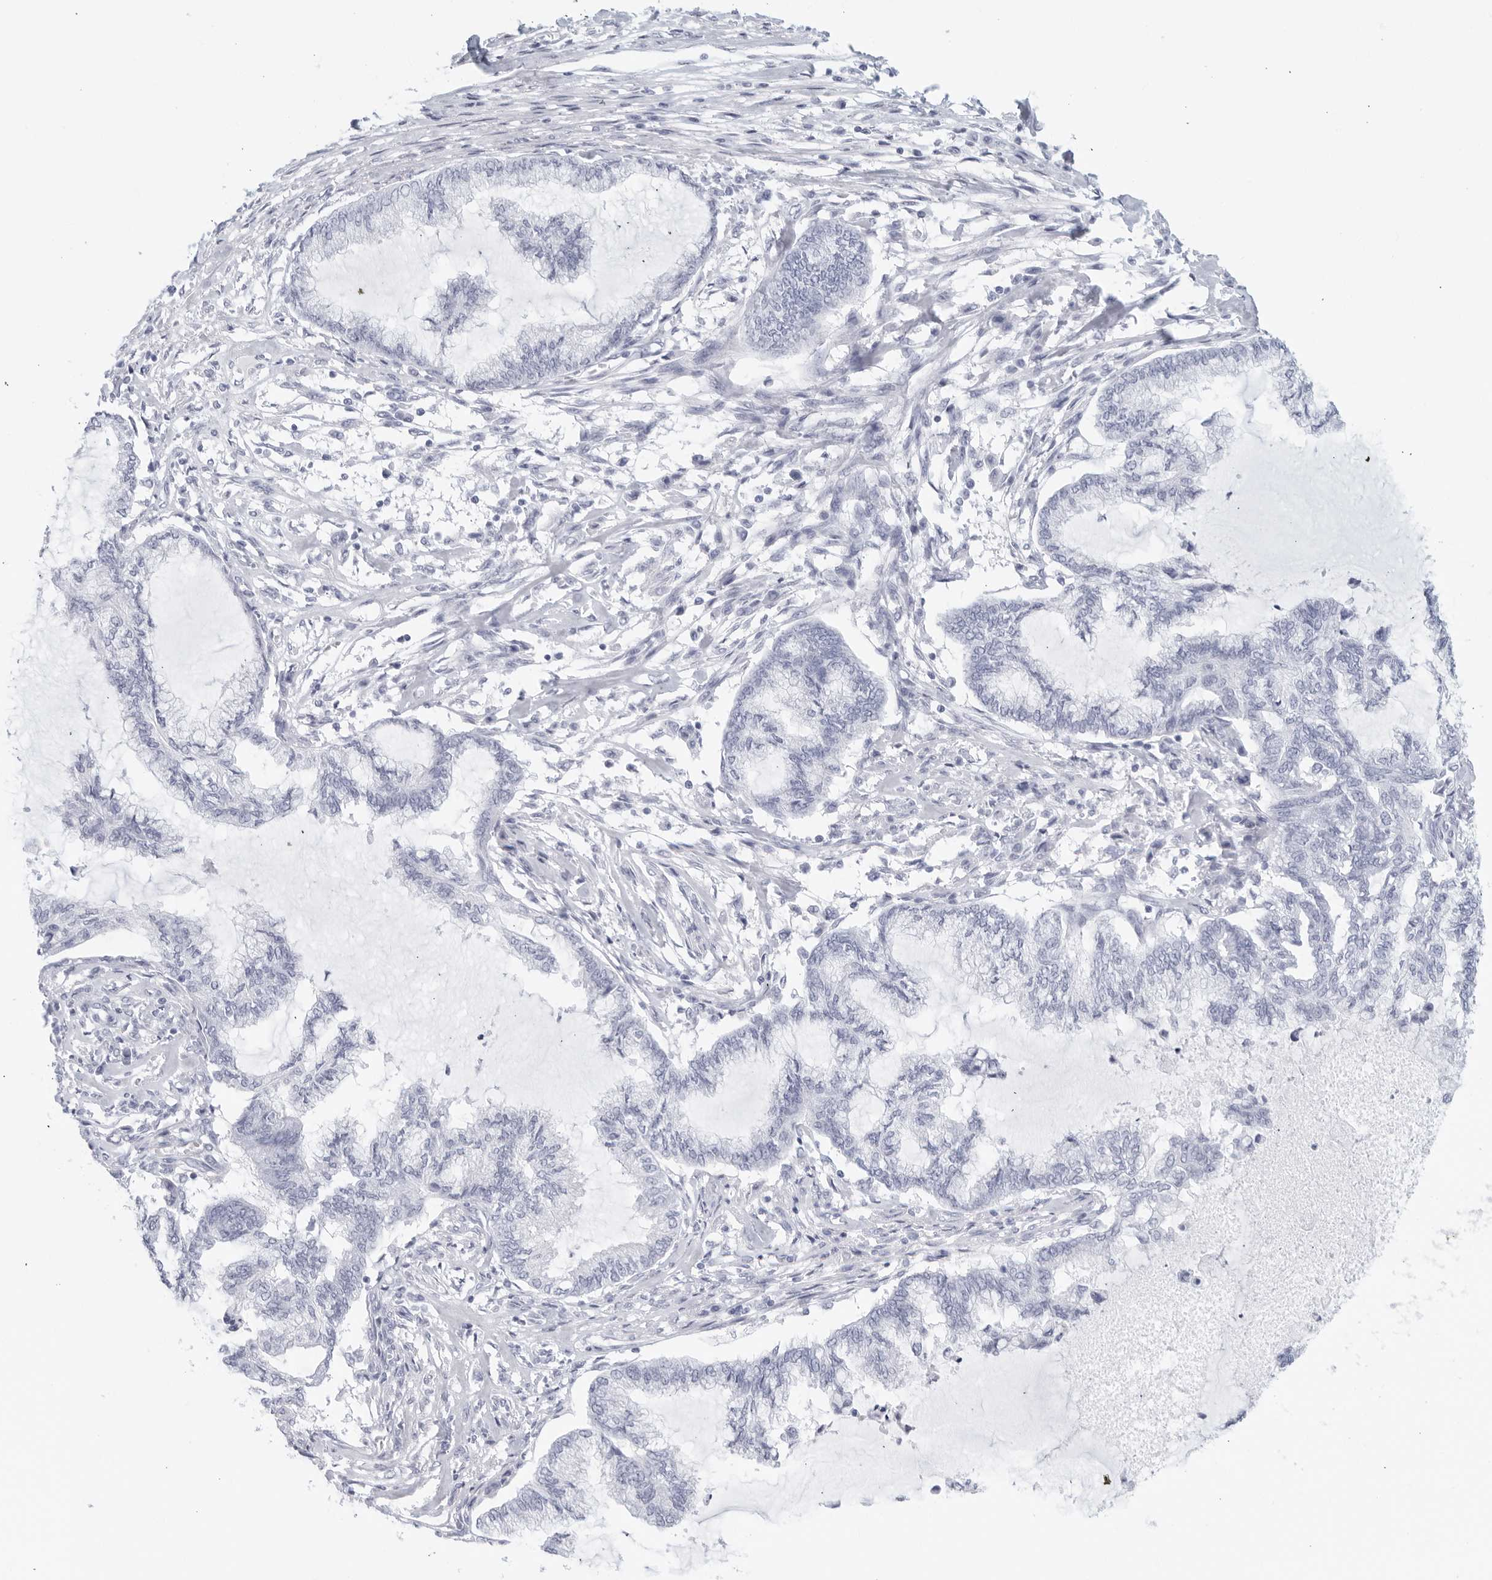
{"staining": {"intensity": "negative", "quantity": "none", "location": "none"}, "tissue": "endometrial cancer", "cell_type": "Tumor cells", "image_type": "cancer", "snomed": [{"axis": "morphology", "description": "Adenocarcinoma, NOS"}, {"axis": "topography", "description": "Endometrium"}], "caption": "IHC photomicrograph of adenocarcinoma (endometrial) stained for a protein (brown), which exhibits no positivity in tumor cells.", "gene": "FGG", "patient": {"sex": "female", "age": 86}}